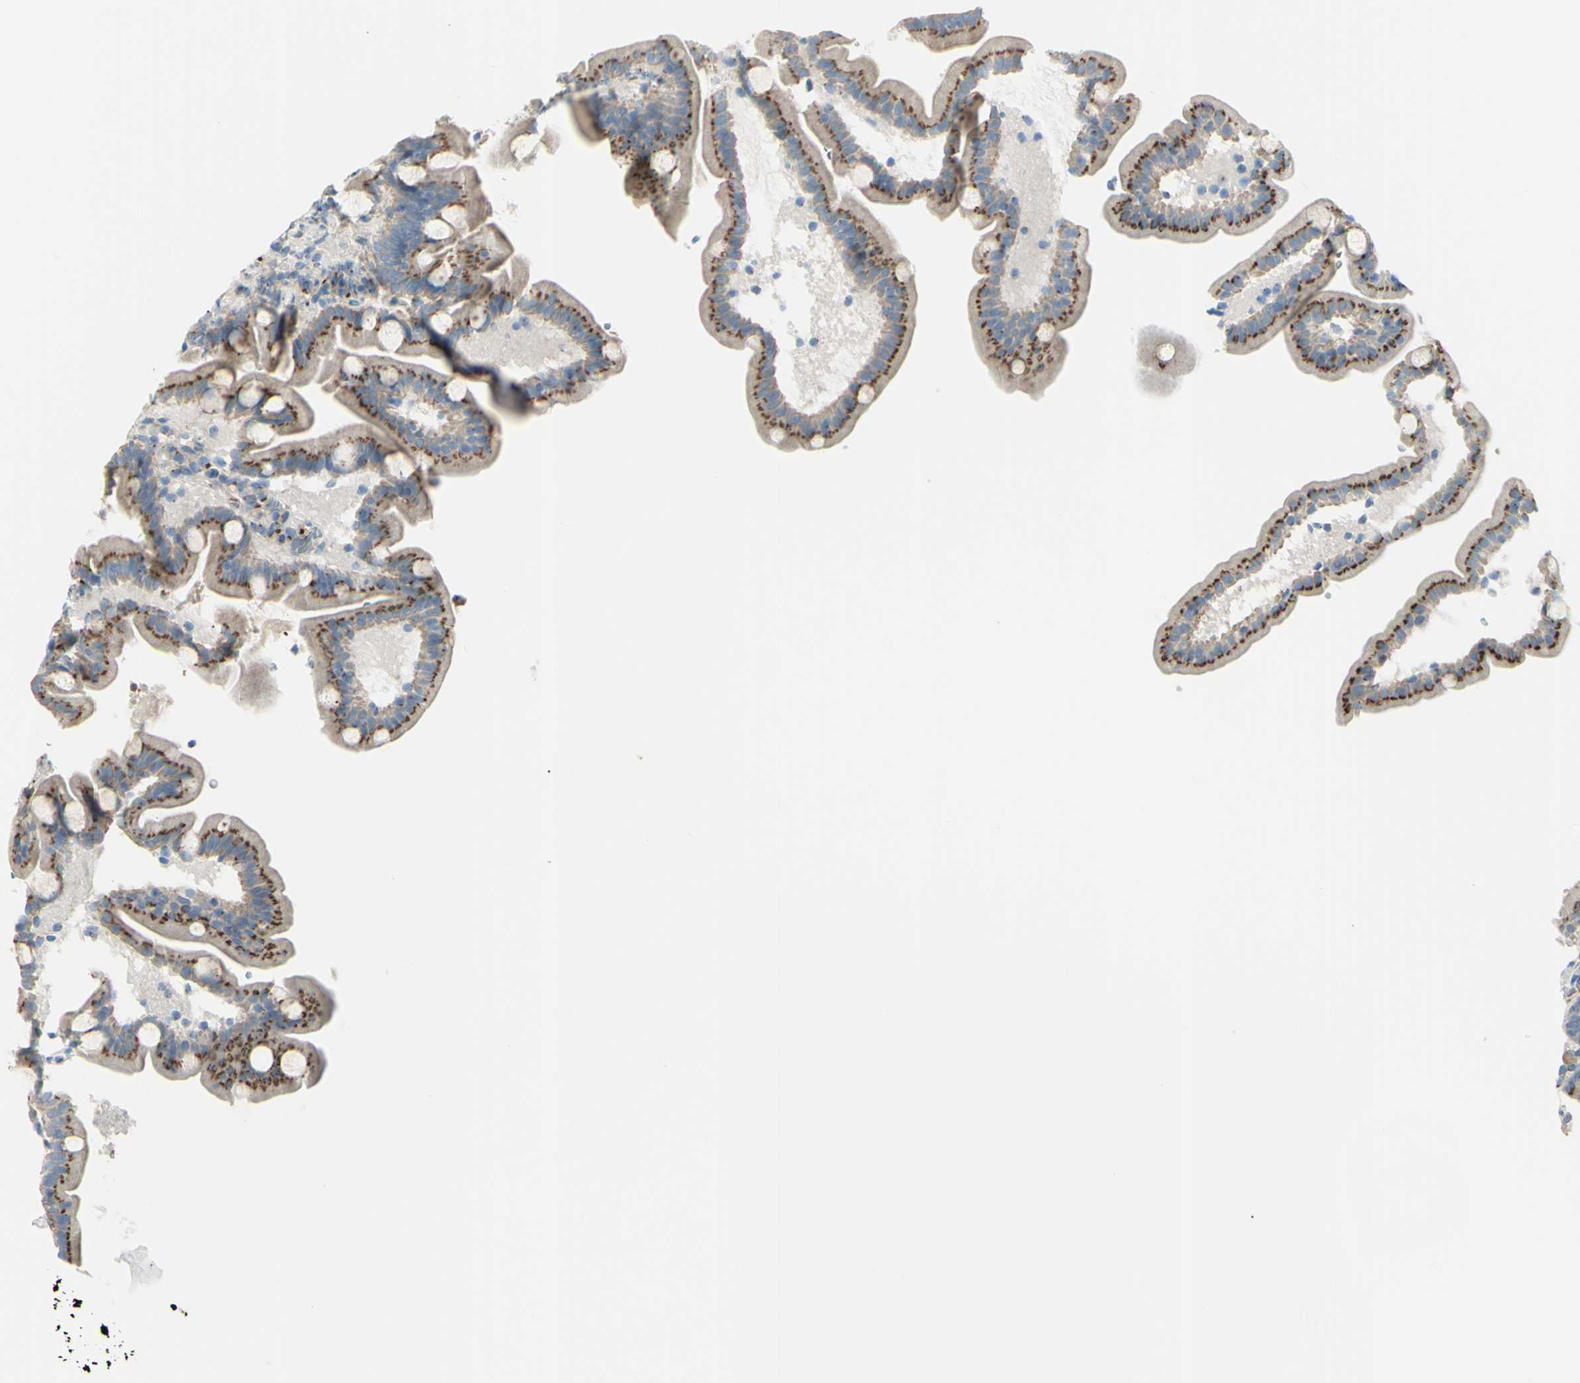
{"staining": {"intensity": "strong", "quantity": ">75%", "location": "cytoplasmic/membranous"}, "tissue": "duodenum", "cell_type": "Glandular cells", "image_type": "normal", "snomed": [{"axis": "morphology", "description": "Normal tissue, NOS"}, {"axis": "topography", "description": "Duodenum"}], "caption": "Immunohistochemistry (IHC) photomicrograph of benign duodenum: duodenum stained using immunohistochemistry displays high levels of strong protein expression localized specifically in the cytoplasmic/membranous of glandular cells, appearing as a cytoplasmic/membranous brown color.", "gene": "B4GALT1", "patient": {"sex": "male", "age": 54}}